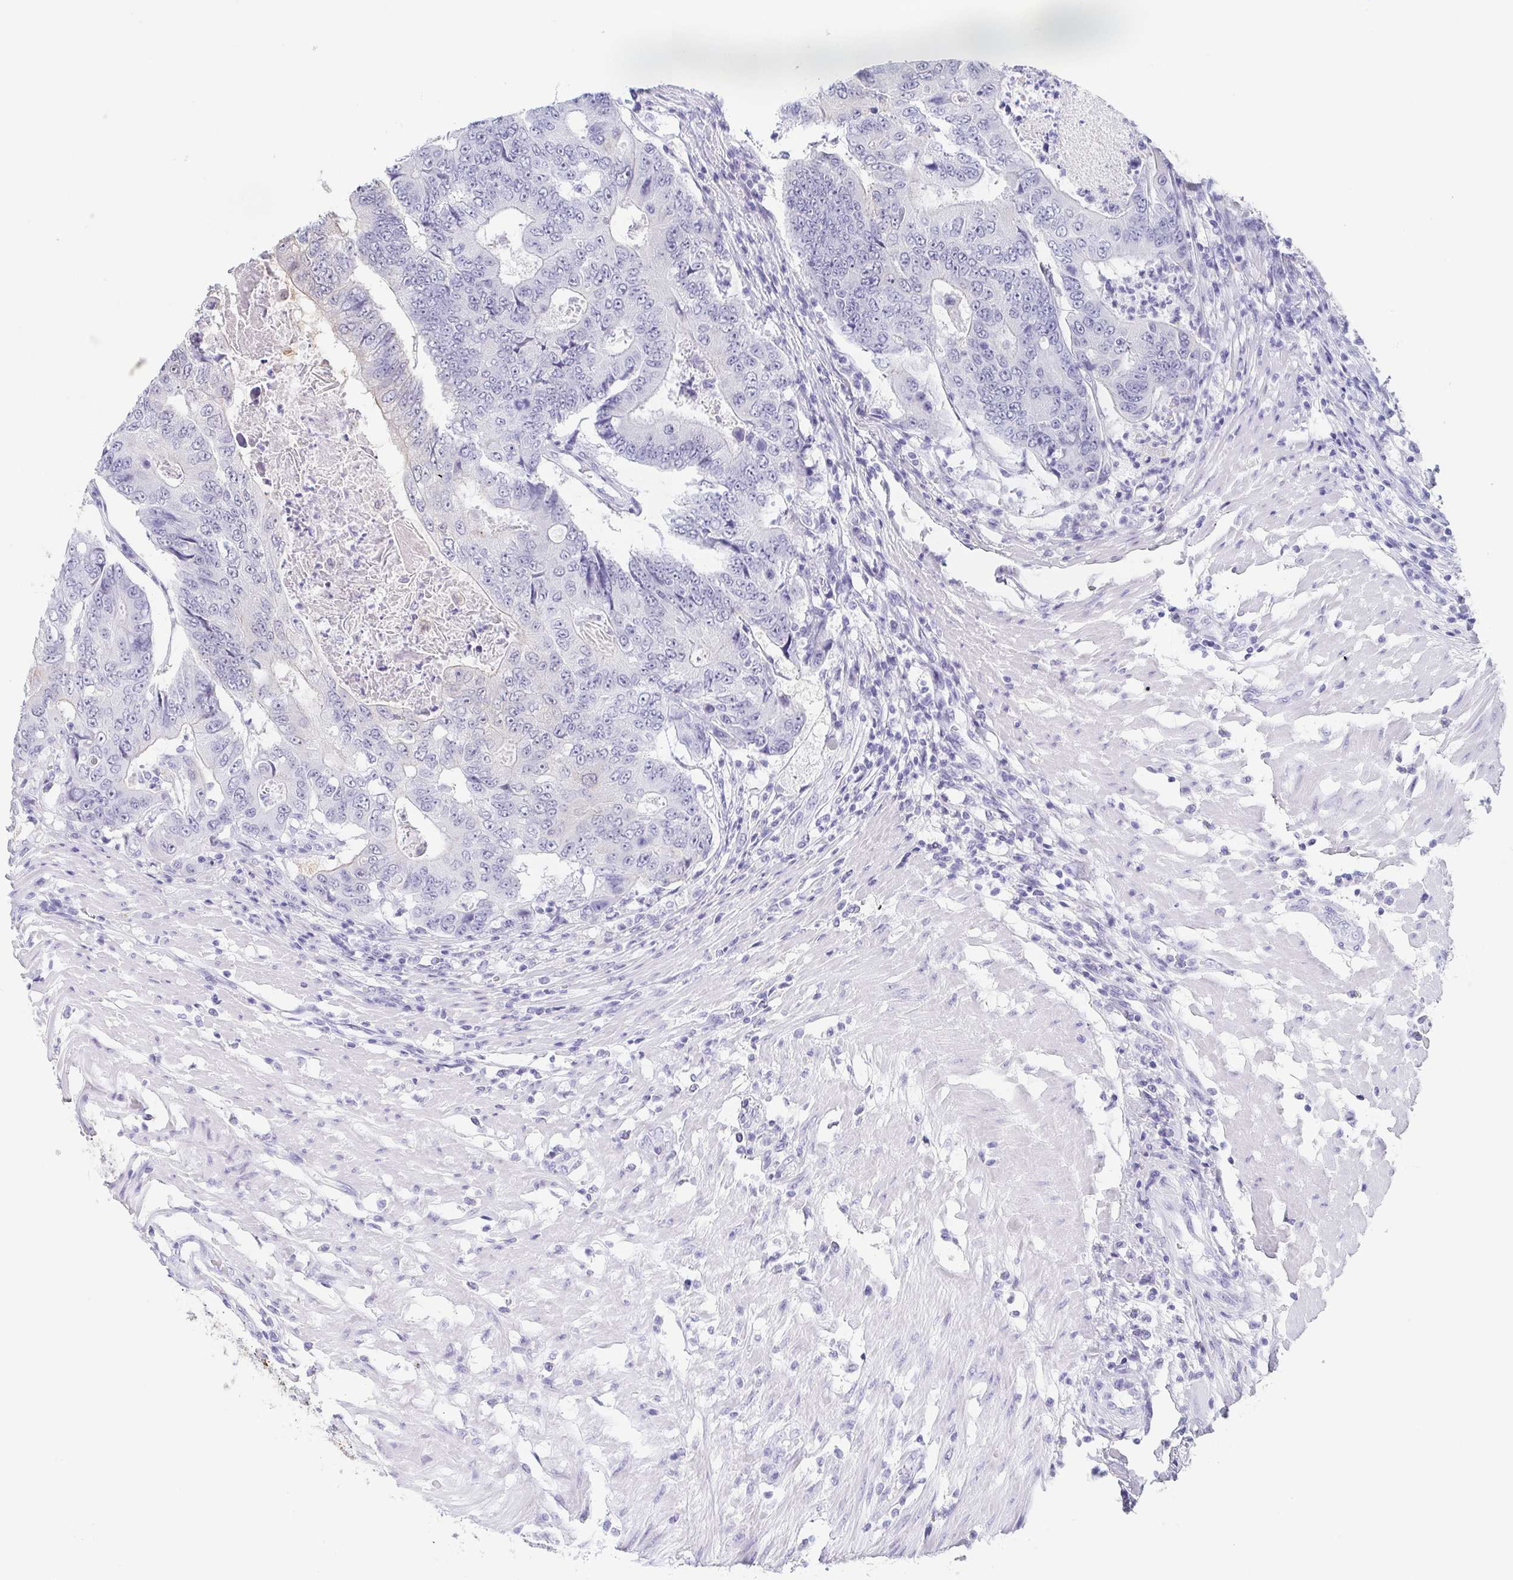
{"staining": {"intensity": "negative", "quantity": "none", "location": "none"}, "tissue": "colorectal cancer", "cell_type": "Tumor cells", "image_type": "cancer", "snomed": [{"axis": "morphology", "description": "Adenocarcinoma, NOS"}, {"axis": "topography", "description": "Colon"}], "caption": "High magnification brightfield microscopy of colorectal adenocarcinoma stained with DAB (brown) and counterstained with hematoxylin (blue): tumor cells show no significant staining. Brightfield microscopy of IHC stained with DAB (brown) and hematoxylin (blue), captured at high magnification.", "gene": "REG4", "patient": {"sex": "female", "age": 48}}